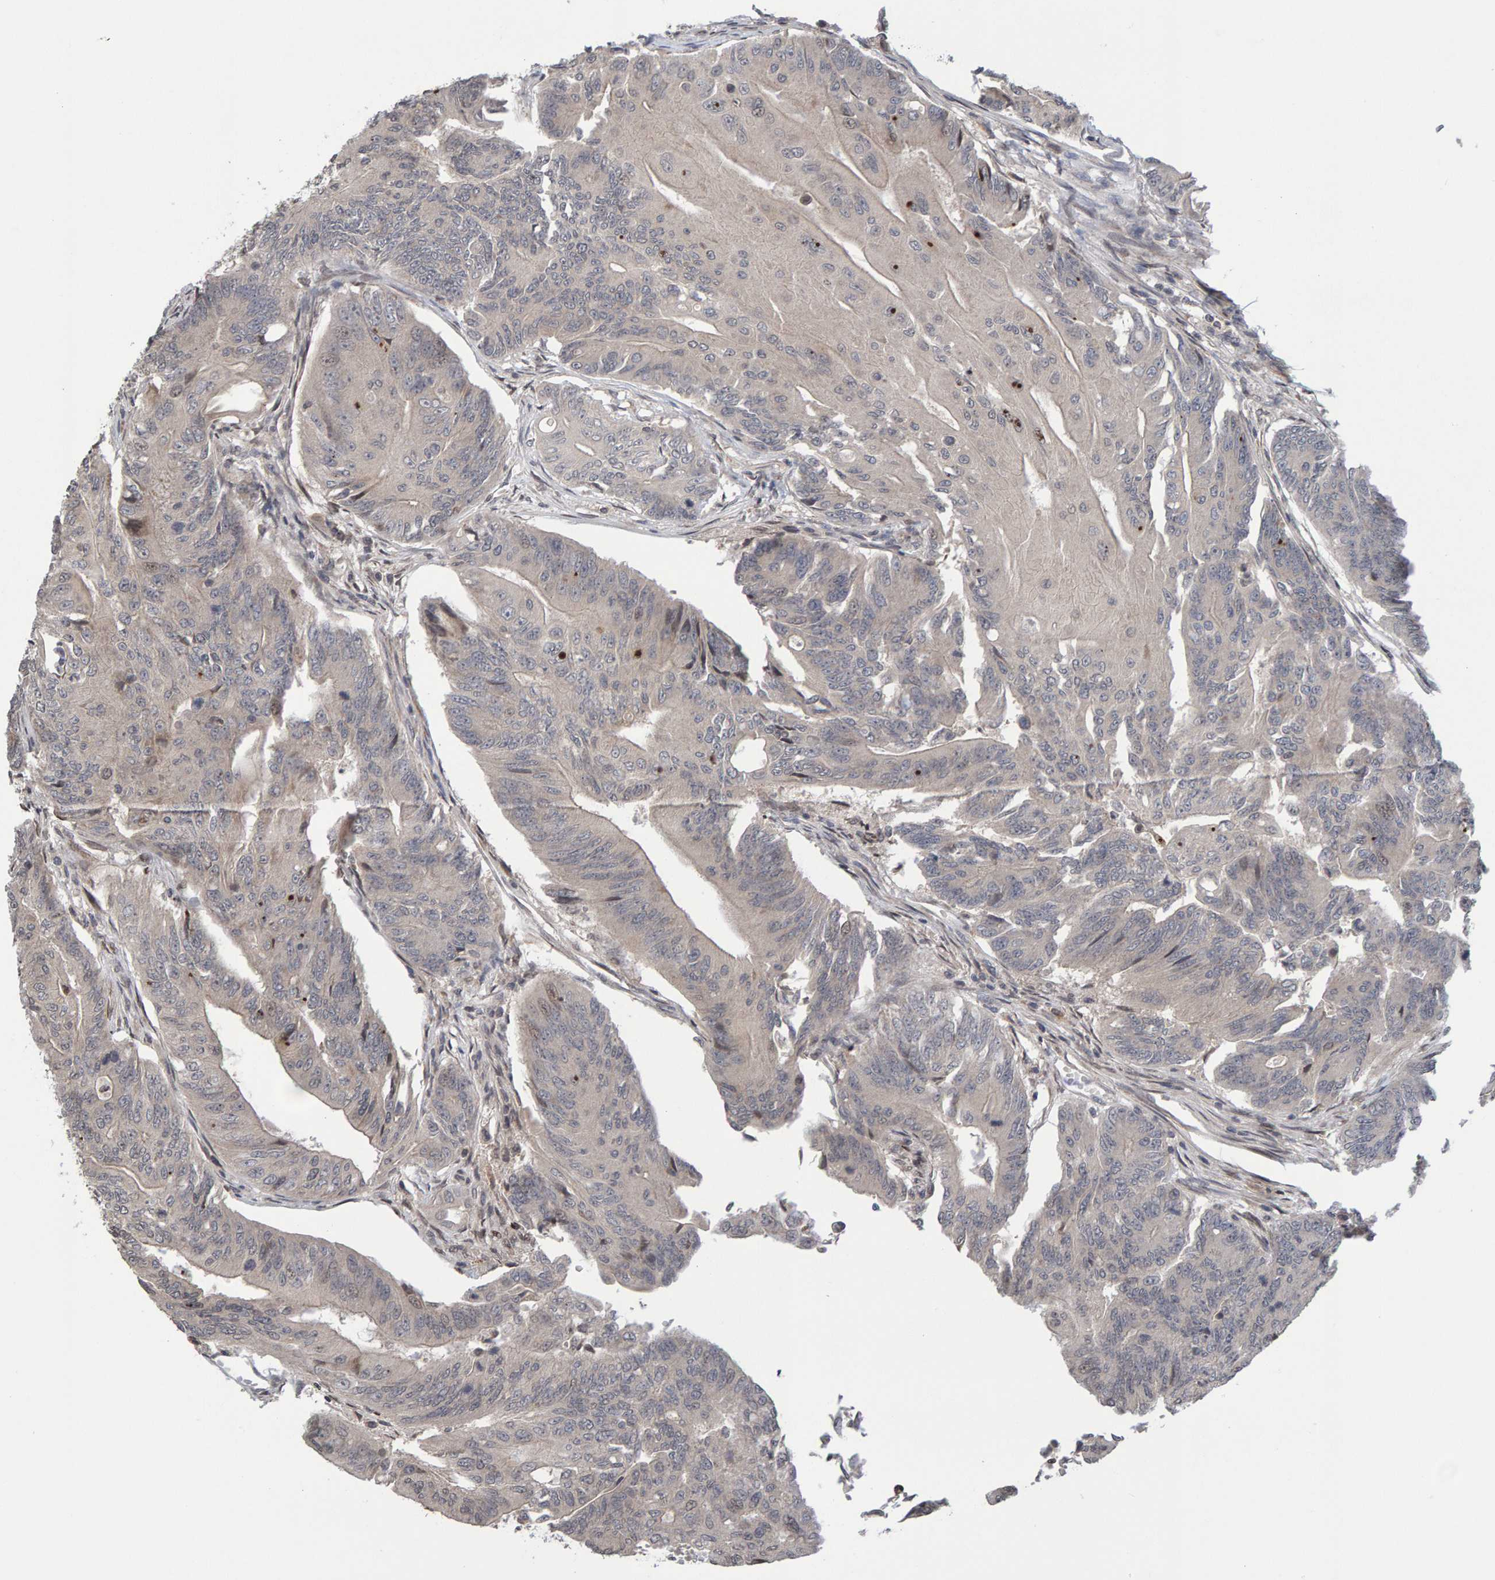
{"staining": {"intensity": "negative", "quantity": "none", "location": "none"}, "tissue": "colorectal cancer", "cell_type": "Tumor cells", "image_type": "cancer", "snomed": [{"axis": "morphology", "description": "Adenoma, NOS"}, {"axis": "morphology", "description": "Adenocarcinoma, NOS"}, {"axis": "topography", "description": "Colon"}], "caption": "Colorectal adenocarcinoma stained for a protein using immunohistochemistry (IHC) displays no staining tumor cells.", "gene": "GAB2", "patient": {"sex": "male", "age": 79}}